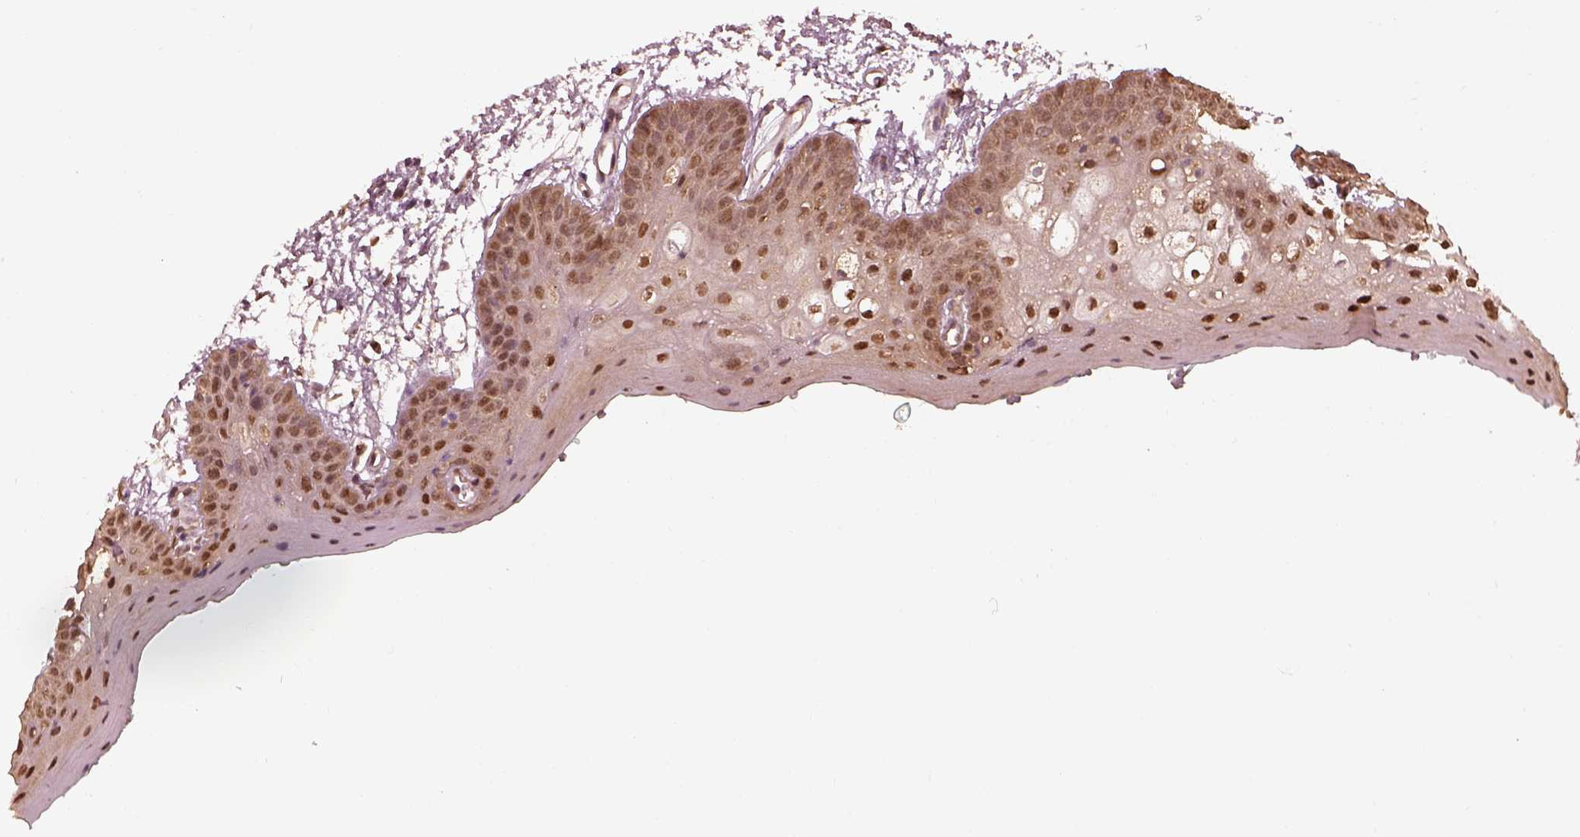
{"staining": {"intensity": "moderate", "quantity": ">75%", "location": "cytoplasmic/membranous,nuclear"}, "tissue": "oral mucosa", "cell_type": "Squamous epithelial cells", "image_type": "normal", "snomed": [{"axis": "morphology", "description": "Normal tissue, NOS"}, {"axis": "morphology", "description": "Squamous cell carcinoma, NOS"}, {"axis": "topography", "description": "Oral tissue"}, {"axis": "topography", "description": "Head-Neck"}], "caption": "Unremarkable oral mucosa reveals moderate cytoplasmic/membranous,nuclear expression in about >75% of squamous epithelial cells, visualized by immunohistochemistry.", "gene": "PSMC5", "patient": {"sex": "female", "age": 50}}